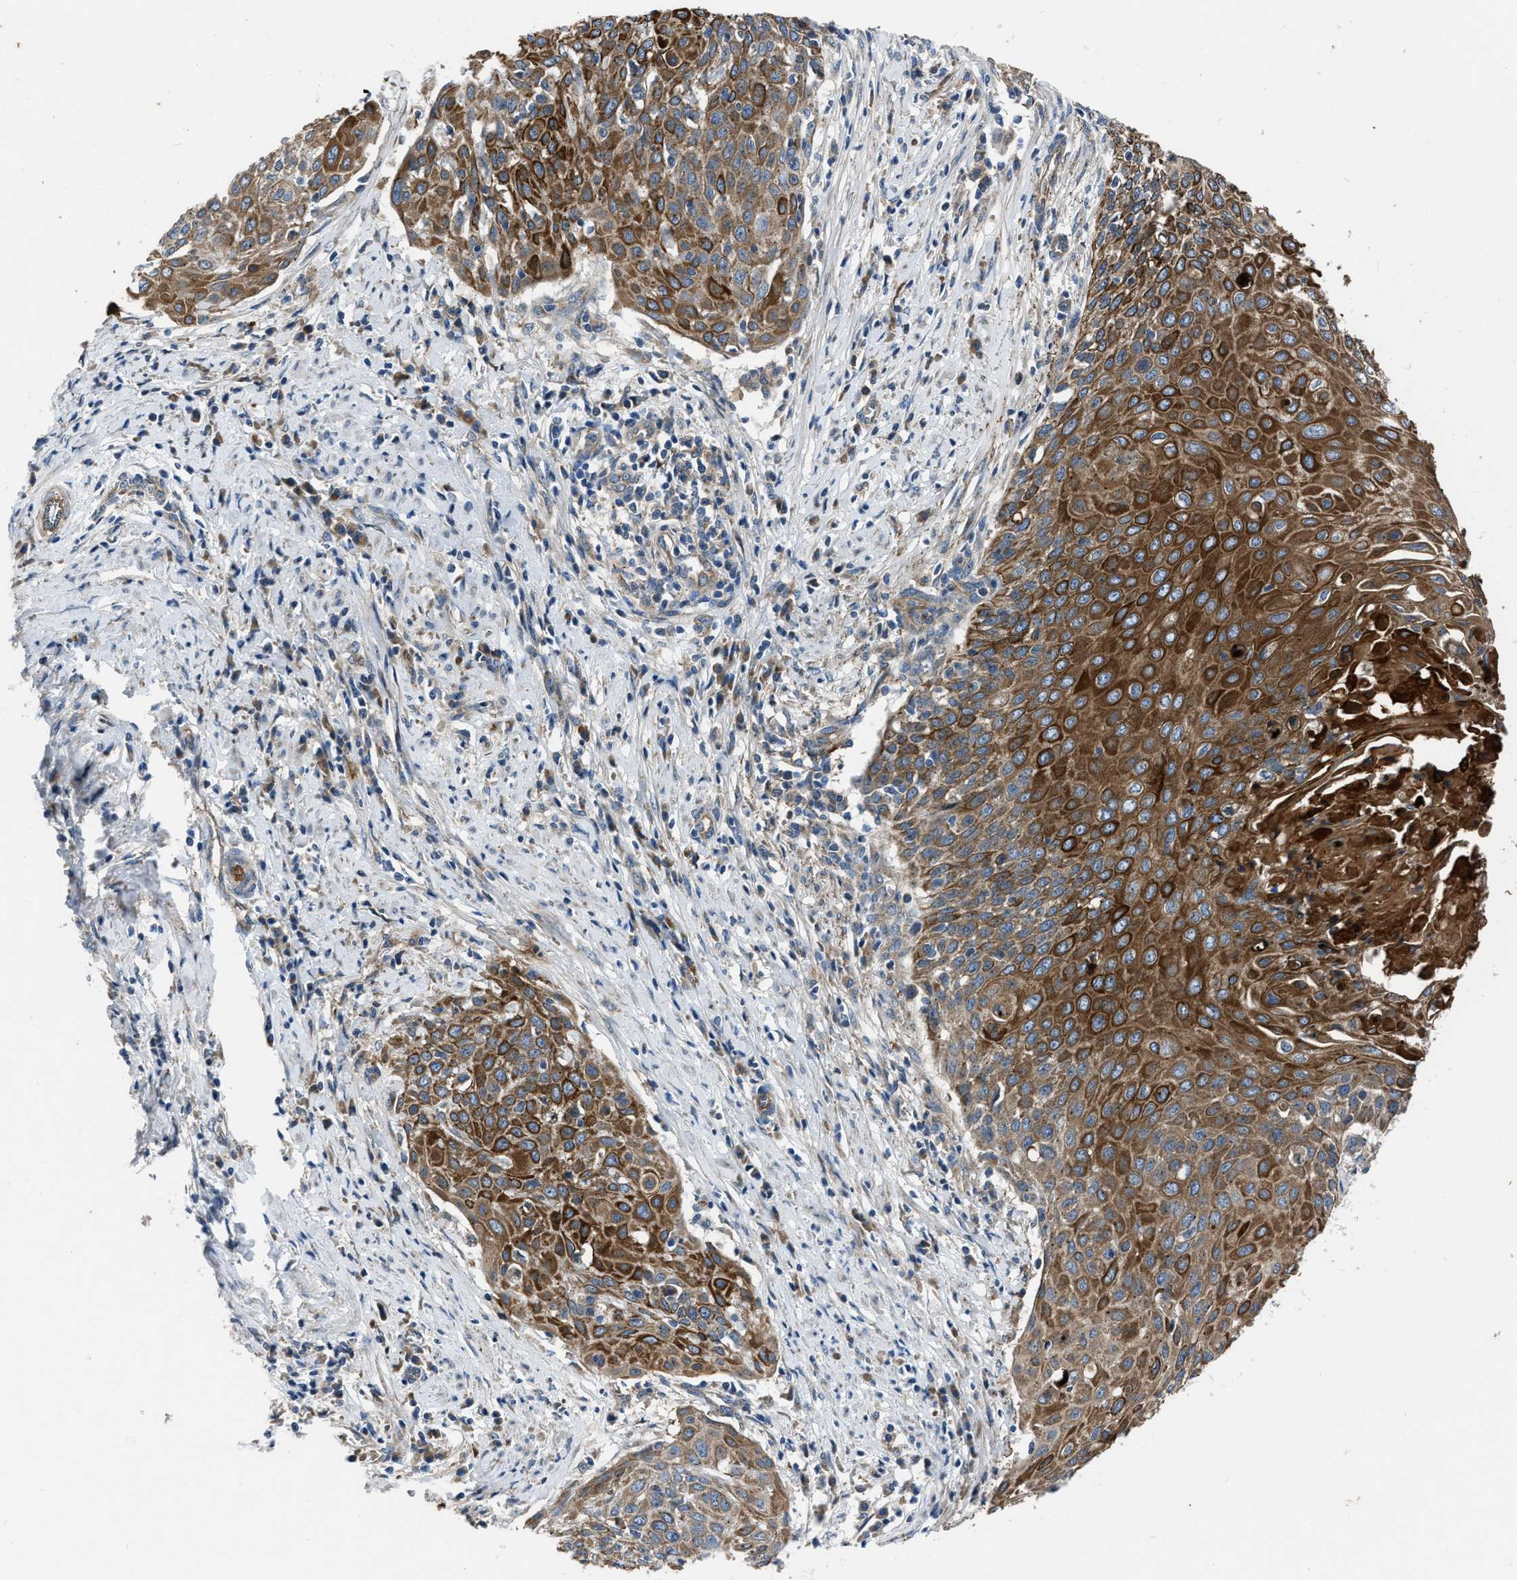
{"staining": {"intensity": "strong", "quantity": ">75%", "location": "cytoplasmic/membranous"}, "tissue": "cervical cancer", "cell_type": "Tumor cells", "image_type": "cancer", "snomed": [{"axis": "morphology", "description": "Squamous cell carcinoma, NOS"}, {"axis": "topography", "description": "Cervix"}], "caption": "Human squamous cell carcinoma (cervical) stained for a protein (brown) reveals strong cytoplasmic/membranous positive expression in approximately >75% of tumor cells.", "gene": "ERC1", "patient": {"sex": "female", "age": 39}}